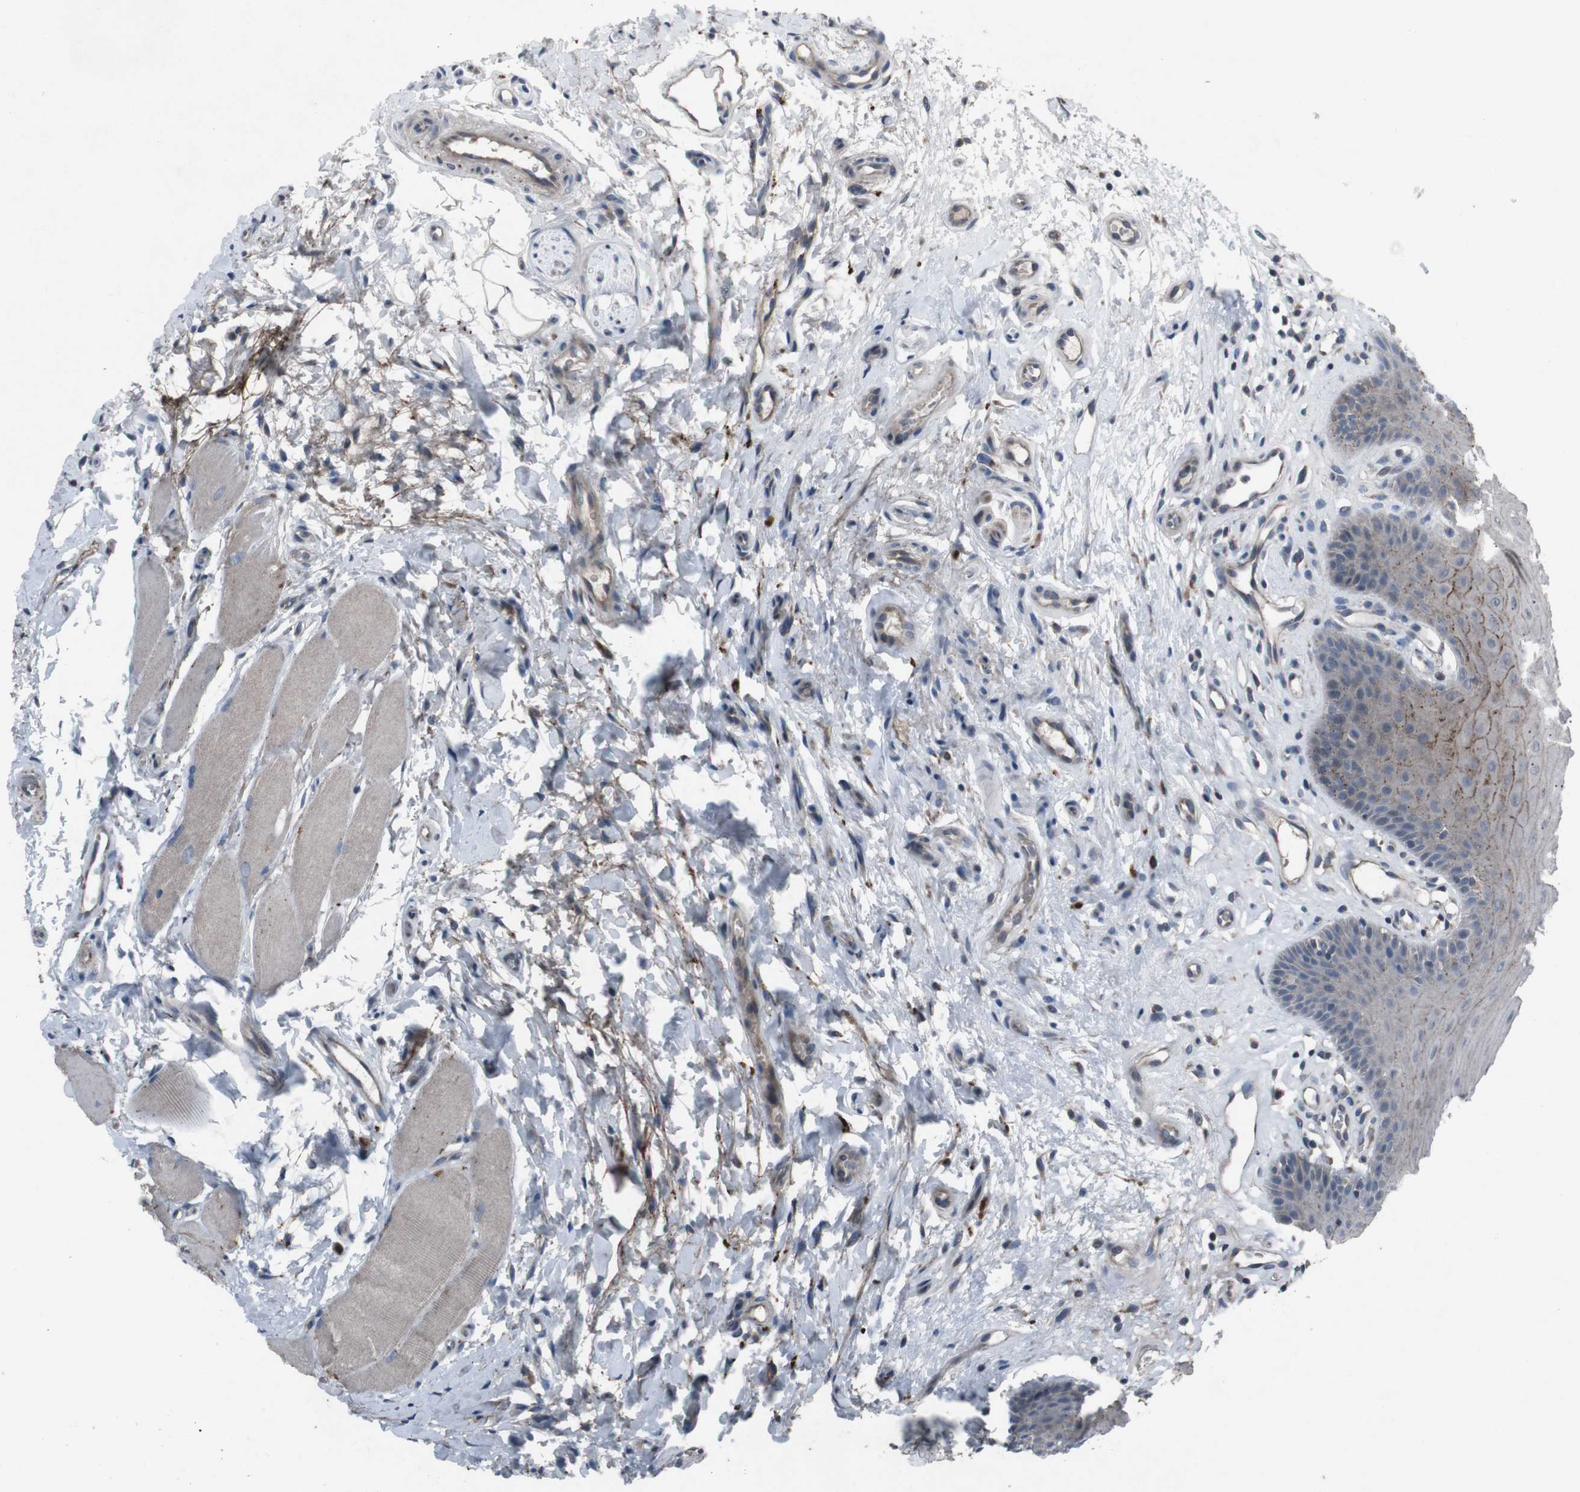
{"staining": {"intensity": "moderate", "quantity": "25%-75%", "location": "cytoplasmic/membranous"}, "tissue": "oral mucosa", "cell_type": "Squamous epithelial cells", "image_type": "normal", "snomed": [{"axis": "morphology", "description": "Normal tissue, NOS"}, {"axis": "topography", "description": "Skeletal muscle"}, {"axis": "topography", "description": "Oral tissue"}], "caption": "IHC (DAB (3,3'-diaminobenzidine)) staining of normal oral mucosa displays moderate cytoplasmic/membranous protein expression in about 25%-75% of squamous epithelial cells. The staining was performed using DAB to visualize the protein expression in brown, while the nuclei were stained in blue with hematoxylin (Magnification: 20x).", "gene": "EFNA5", "patient": {"sex": "male", "age": 58}}